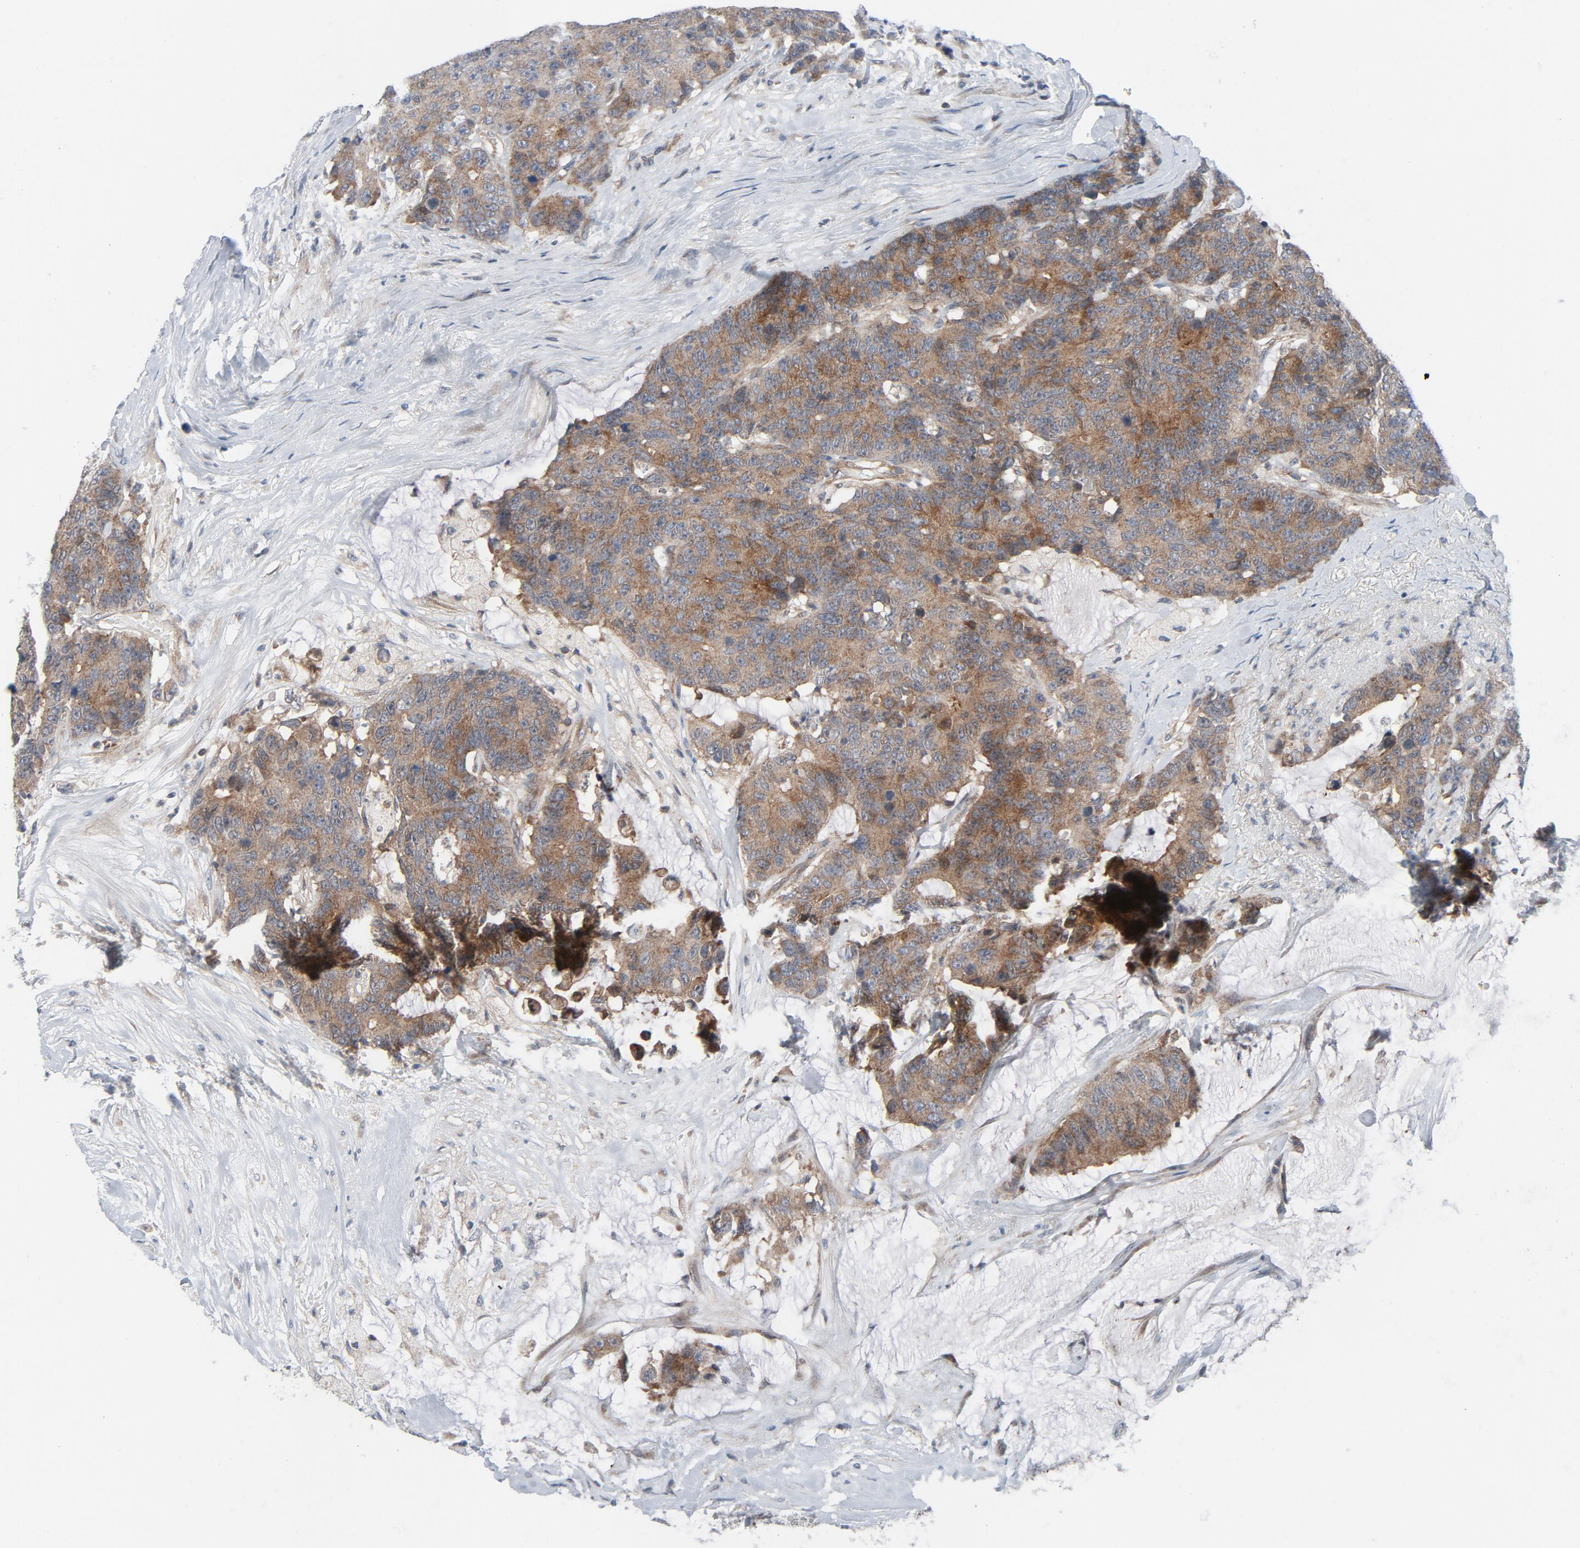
{"staining": {"intensity": "moderate", "quantity": ">75%", "location": "cytoplasmic/membranous"}, "tissue": "colorectal cancer", "cell_type": "Tumor cells", "image_type": "cancer", "snomed": [{"axis": "morphology", "description": "Adenocarcinoma, NOS"}, {"axis": "topography", "description": "Colon"}], "caption": "A histopathology image showing moderate cytoplasmic/membranous positivity in about >75% of tumor cells in colorectal cancer (adenocarcinoma), as visualized by brown immunohistochemical staining.", "gene": "TSG101", "patient": {"sex": "female", "age": 86}}